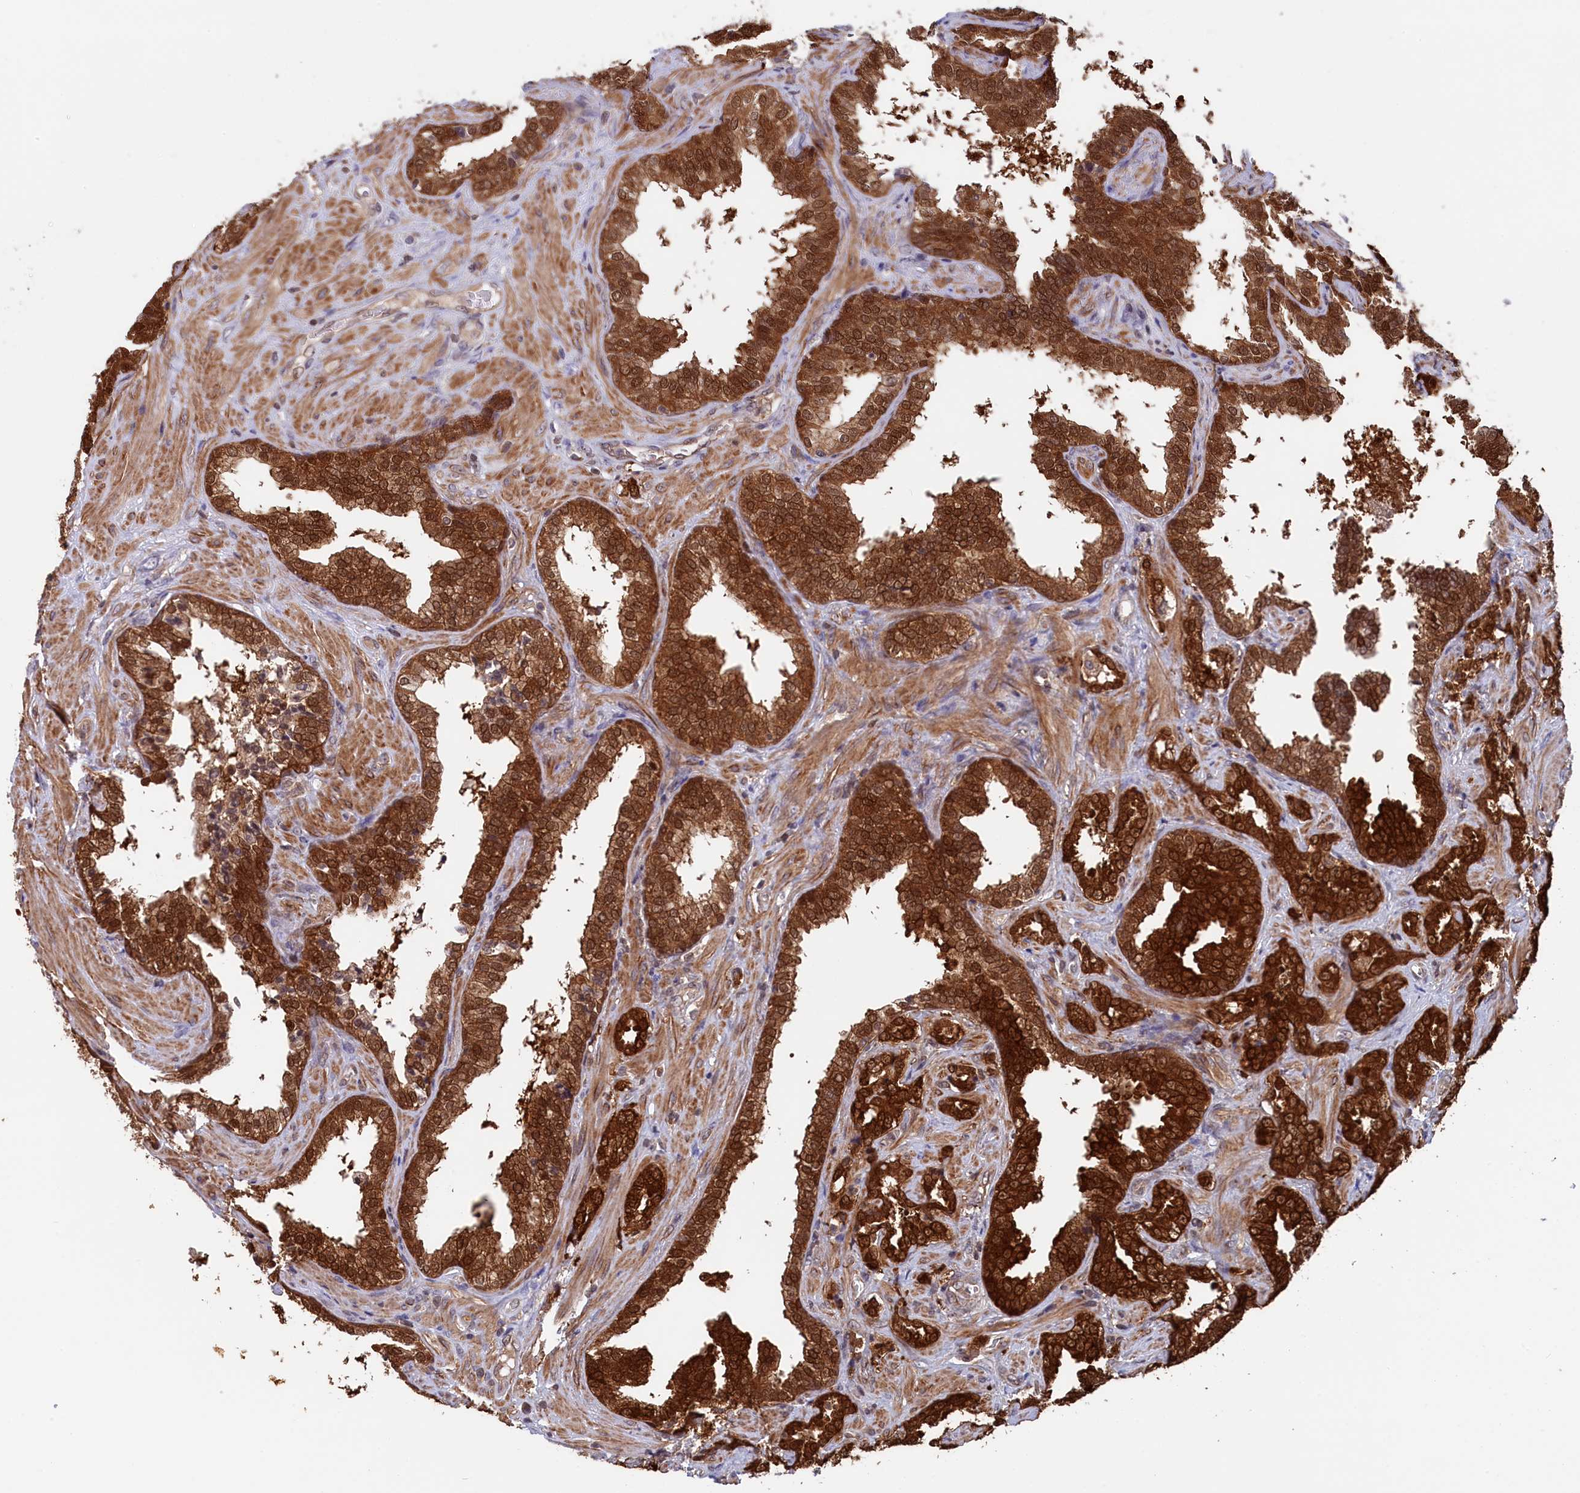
{"staining": {"intensity": "strong", "quantity": ">75%", "location": "cytoplasmic/membranous,nuclear"}, "tissue": "prostate cancer", "cell_type": "Tumor cells", "image_type": "cancer", "snomed": [{"axis": "morphology", "description": "Adenocarcinoma, High grade"}, {"axis": "topography", "description": "Prostate and seminal vesicle, NOS"}], "caption": "Prostate adenocarcinoma (high-grade) stained with a protein marker exhibits strong staining in tumor cells.", "gene": "JPT2", "patient": {"sex": "male", "age": 67}}